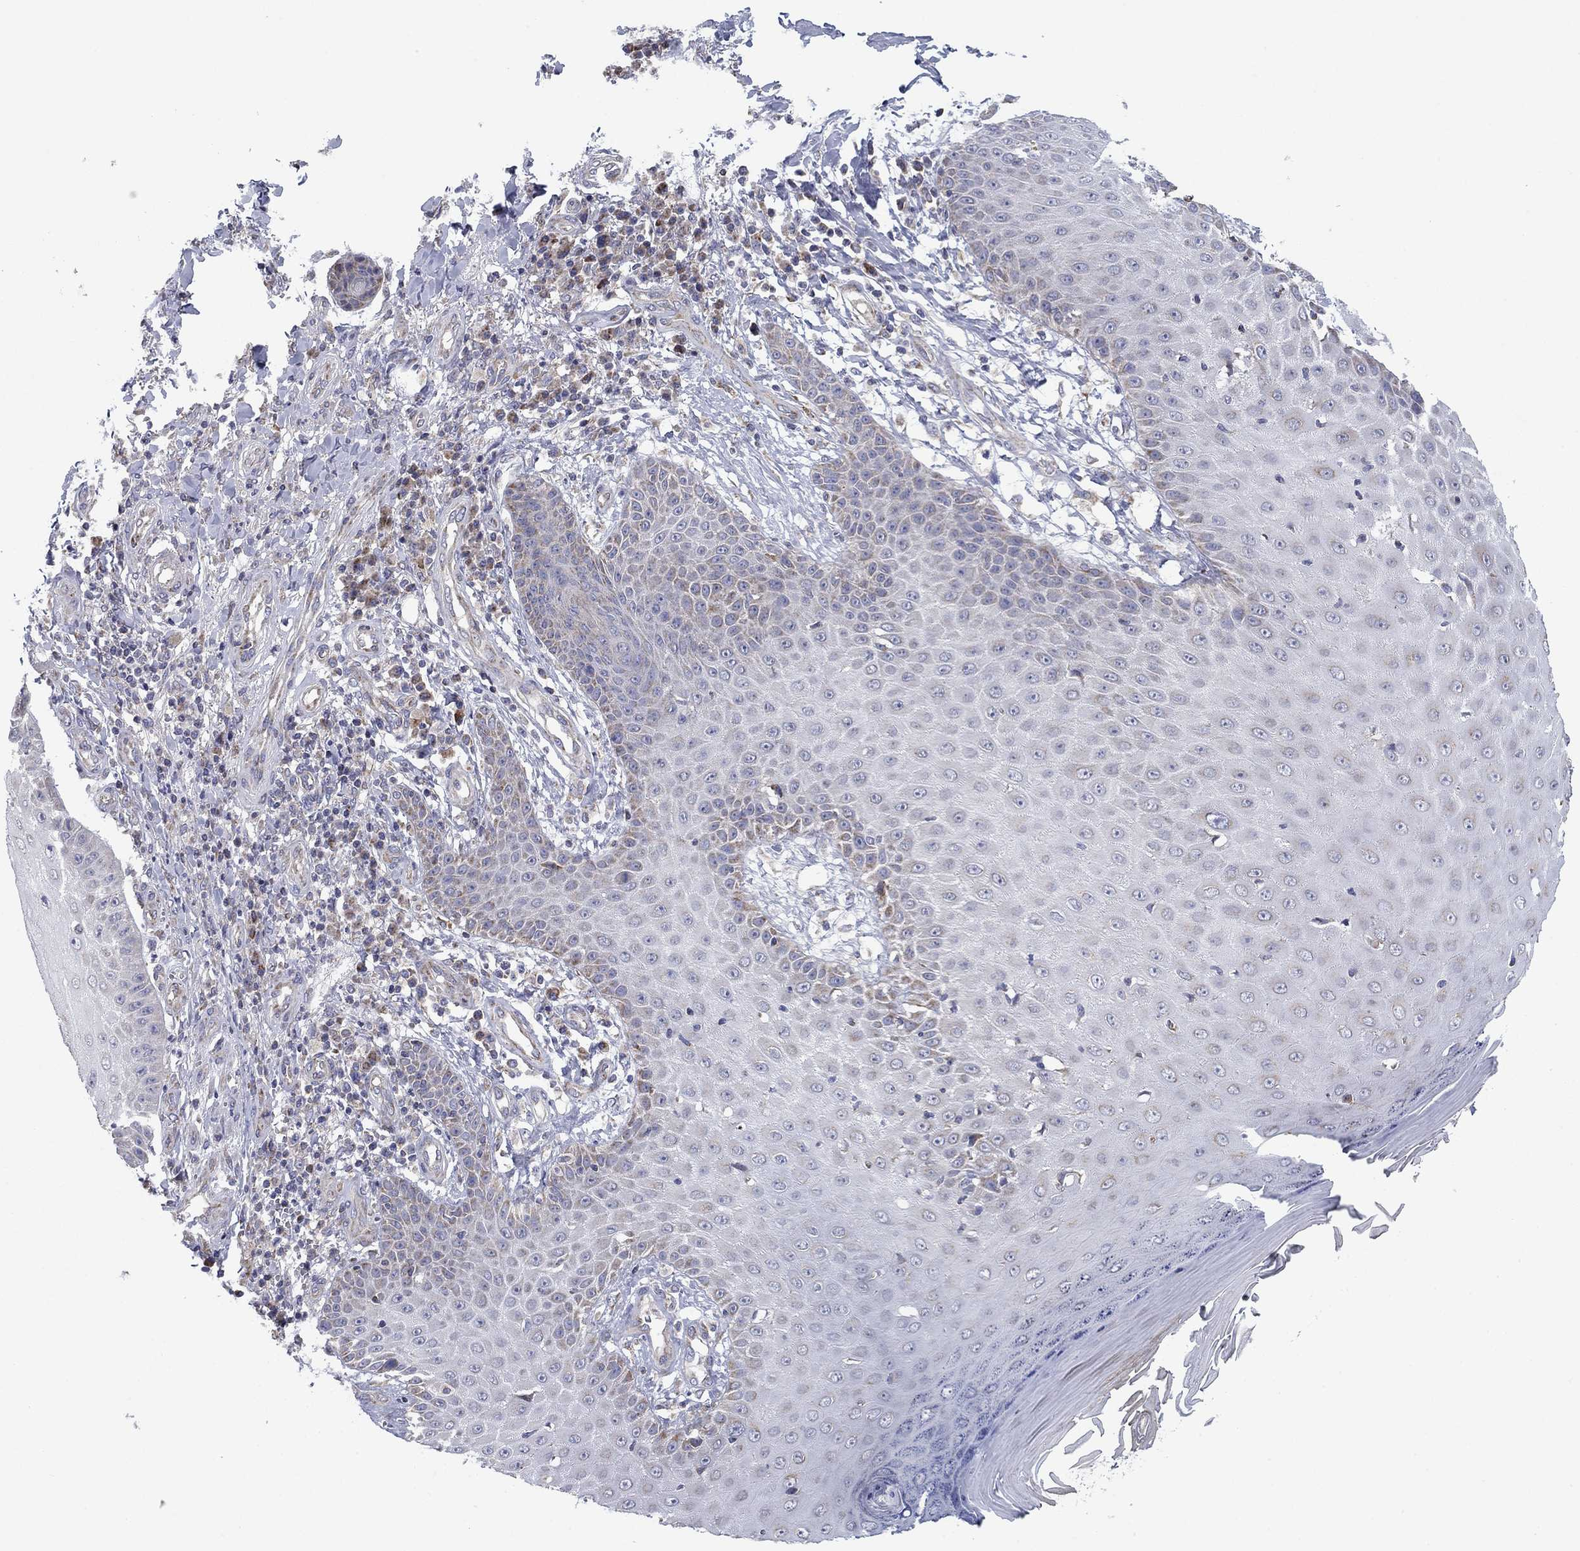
{"staining": {"intensity": "negative", "quantity": "none", "location": "none"}, "tissue": "skin cancer", "cell_type": "Tumor cells", "image_type": "cancer", "snomed": [{"axis": "morphology", "description": "Squamous cell carcinoma, NOS"}, {"axis": "topography", "description": "Skin"}], "caption": "A photomicrograph of squamous cell carcinoma (skin) stained for a protein exhibits no brown staining in tumor cells.", "gene": "MMAA", "patient": {"sex": "male", "age": 70}}